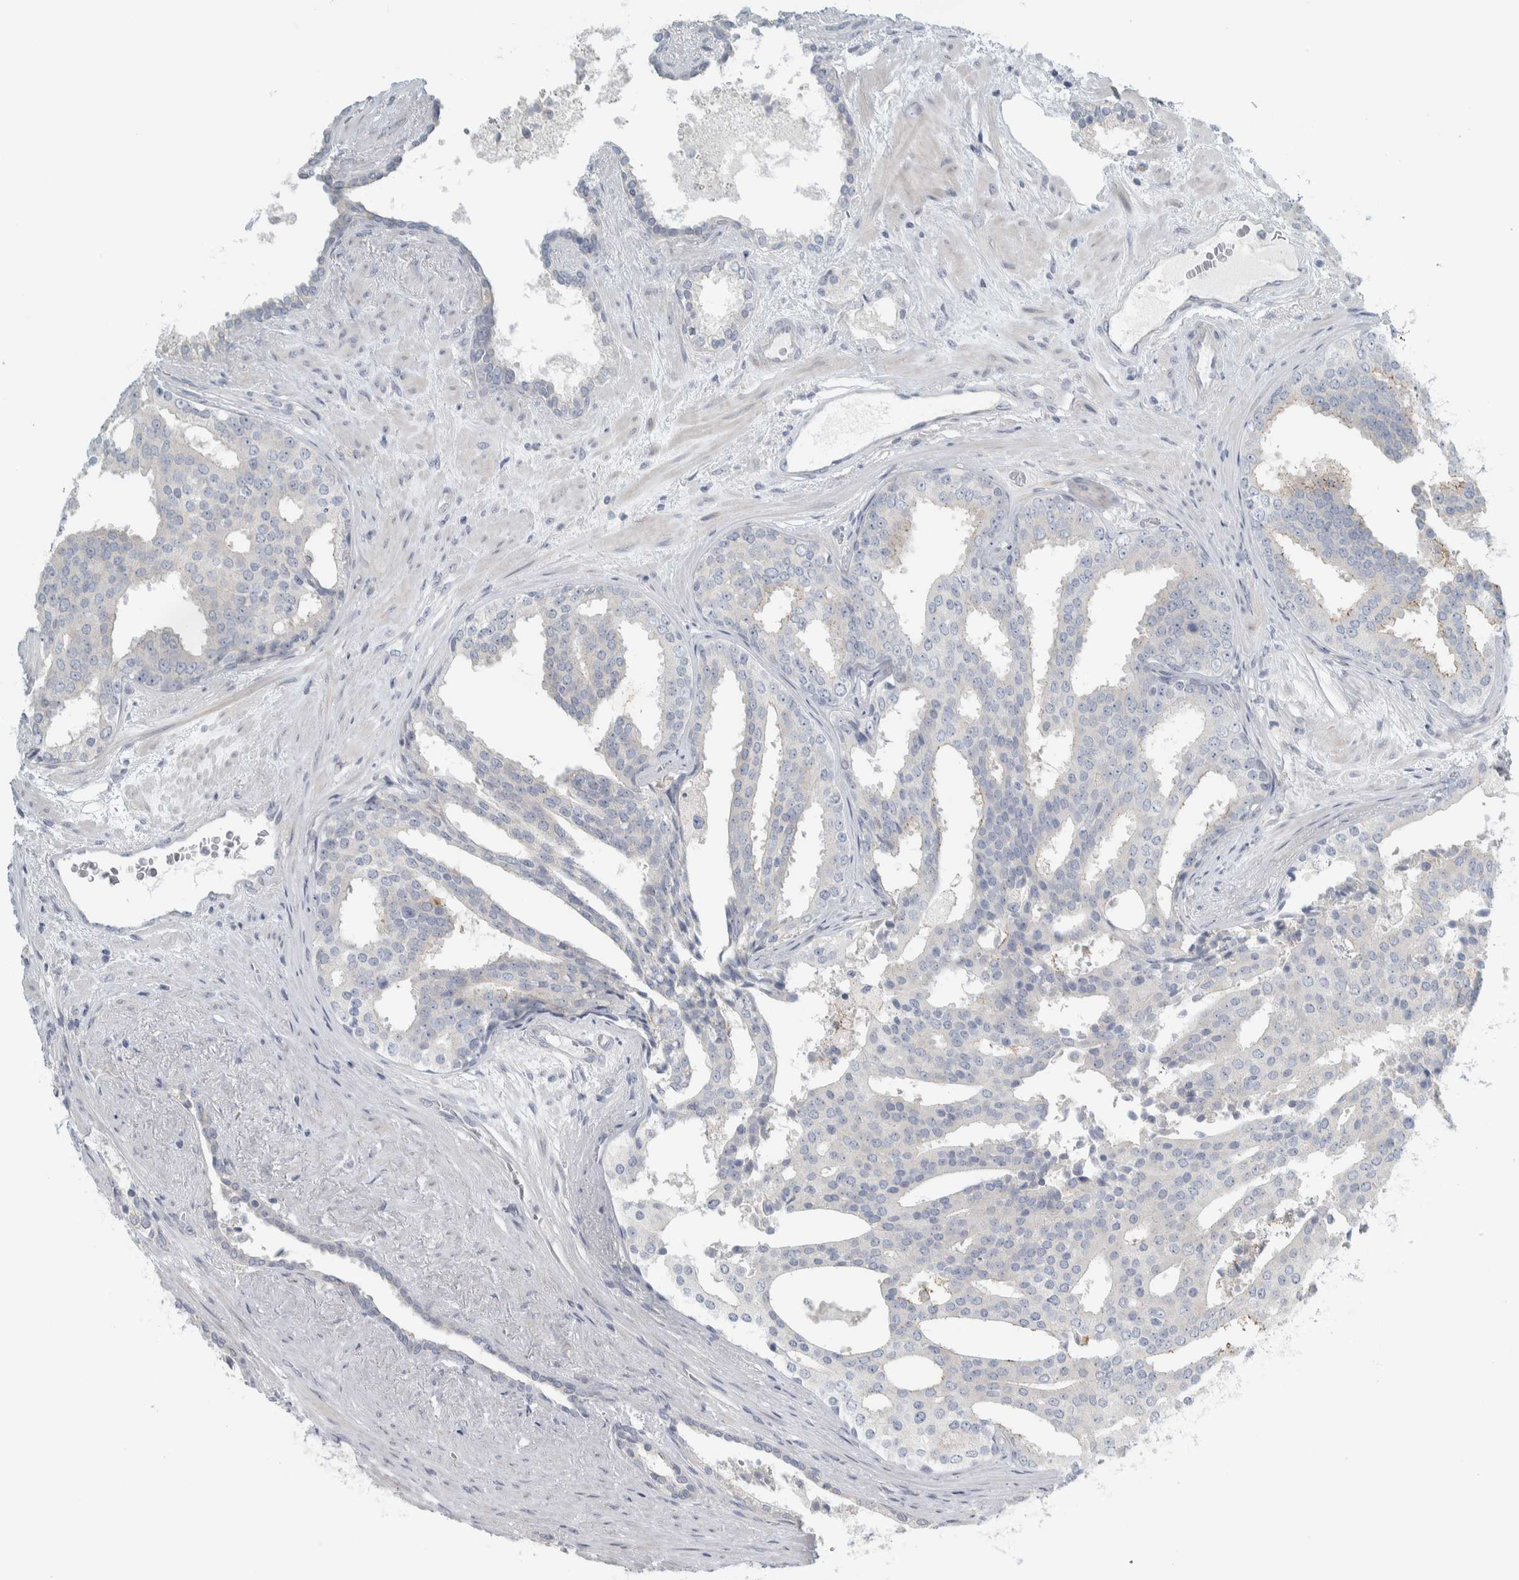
{"staining": {"intensity": "negative", "quantity": "none", "location": "none"}, "tissue": "prostate cancer", "cell_type": "Tumor cells", "image_type": "cancer", "snomed": [{"axis": "morphology", "description": "Adenocarcinoma, High grade"}, {"axis": "topography", "description": "Prostate"}], "caption": "Adenocarcinoma (high-grade) (prostate) stained for a protein using immunohistochemistry (IHC) shows no expression tumor cells.", "gene": "HGS", "patient": {"sex": "male", "age": 71}}